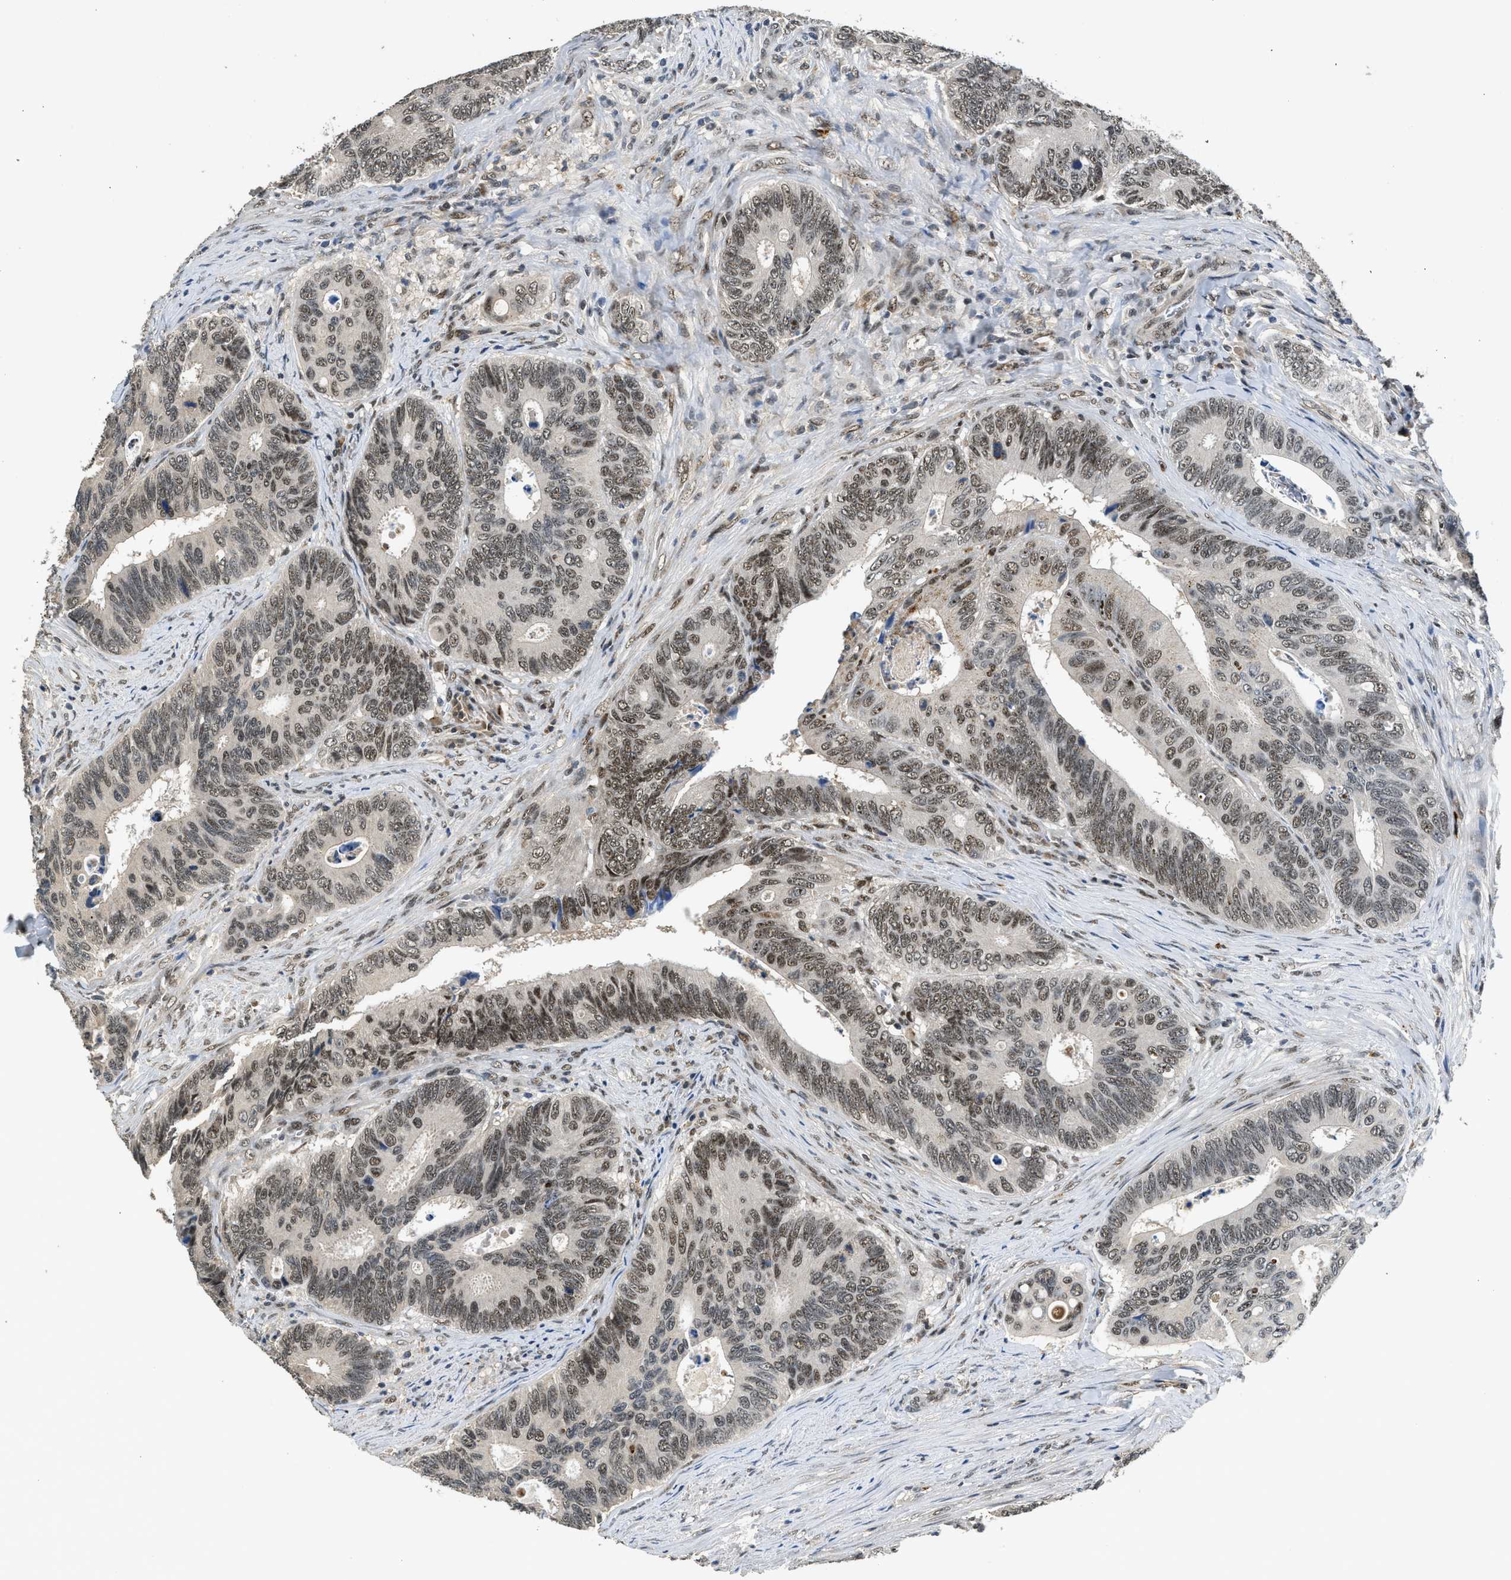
{"staining": {"intensity": "moderate", "quantity": ">75%", "location": "nuclear"}, "tissue": "colorectal cancer", "cell_type": "Tumor cells", "image_type": "cancer", "snomed": [{"axis": "morphology", "description": "Inflammation, NOS"}, {"axis": "morphology", "description": "Adenocarcinoma, NOS"}, {"axis": "topography", "description": "Colon"}], "caption": "DAB (3,3'-diaminobenzidine) immunohistochemical staining of human colorectal cancer exhibits moderate nuclear protein expression in about >75% of tumor cells. Using DAB (brown) and hematoxylin (blue) stains, captured at high magnification using brightfield microscopy.", "gene": "SLC15A4", "patient": {"sex": "male", "age": 72}}